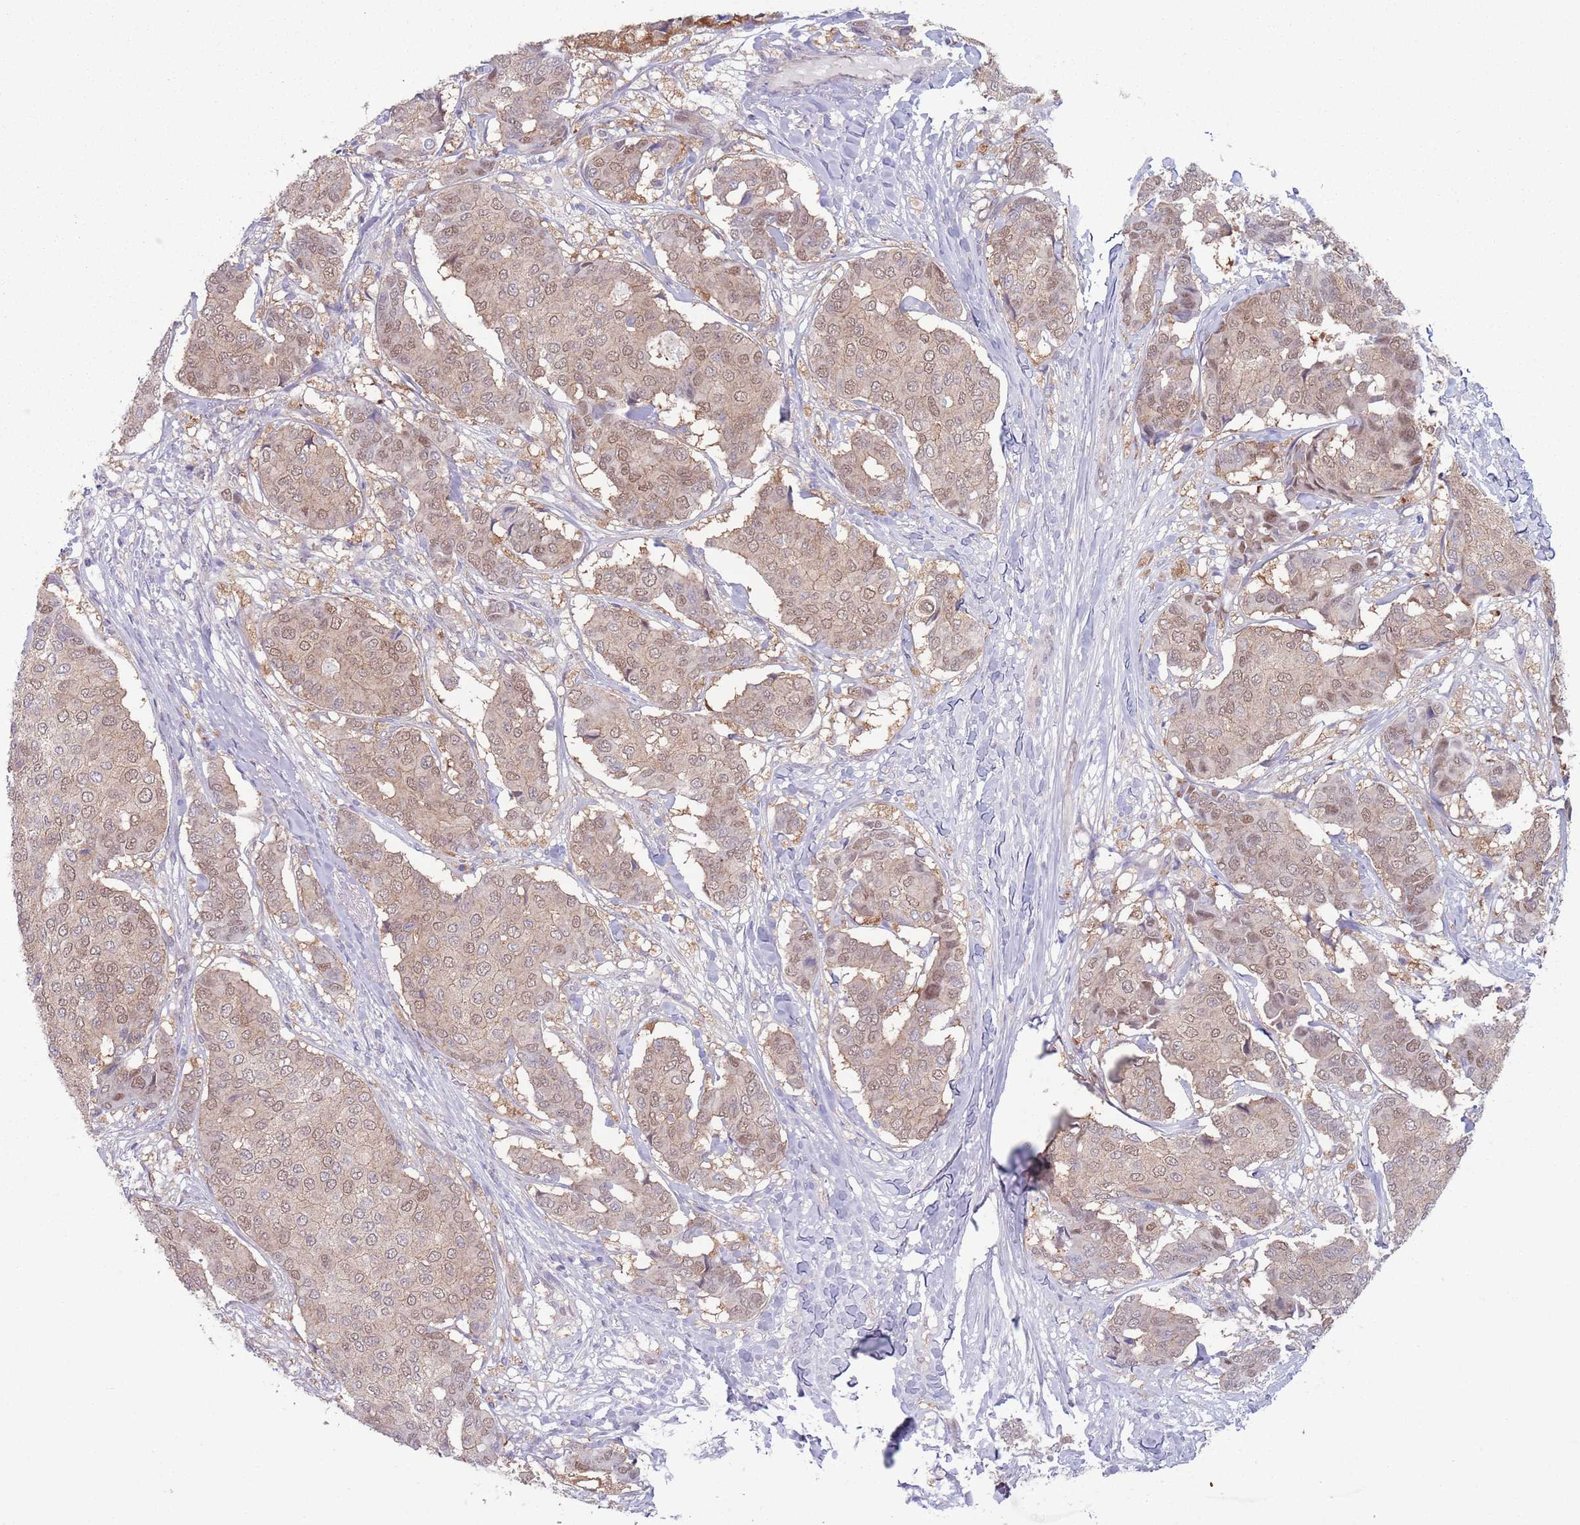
{"staining": {"intensity": "weak", "quantity": ">75%", "location": "cytoplasmic/membranous,nuclear"}, "tissue": "breast cancer", "cell_type": "Tumor cells", "image_type": "cancer", "snomed": [{"axis": "morphology", "description": "Duct carcinoma"}, {"axis": "topography", "description": "Breast"}], "caption": "A brown stain shows weak cytoplasmic/membranous and nuclear expression of a protein in infiltrating ductal carcinoma (breast) tumor cells. The protein of interest is shown in brown color, while the nuclei are stained blue.", "gene": "CLNS1A", "patient": {"sex": "female", "age": 75}}